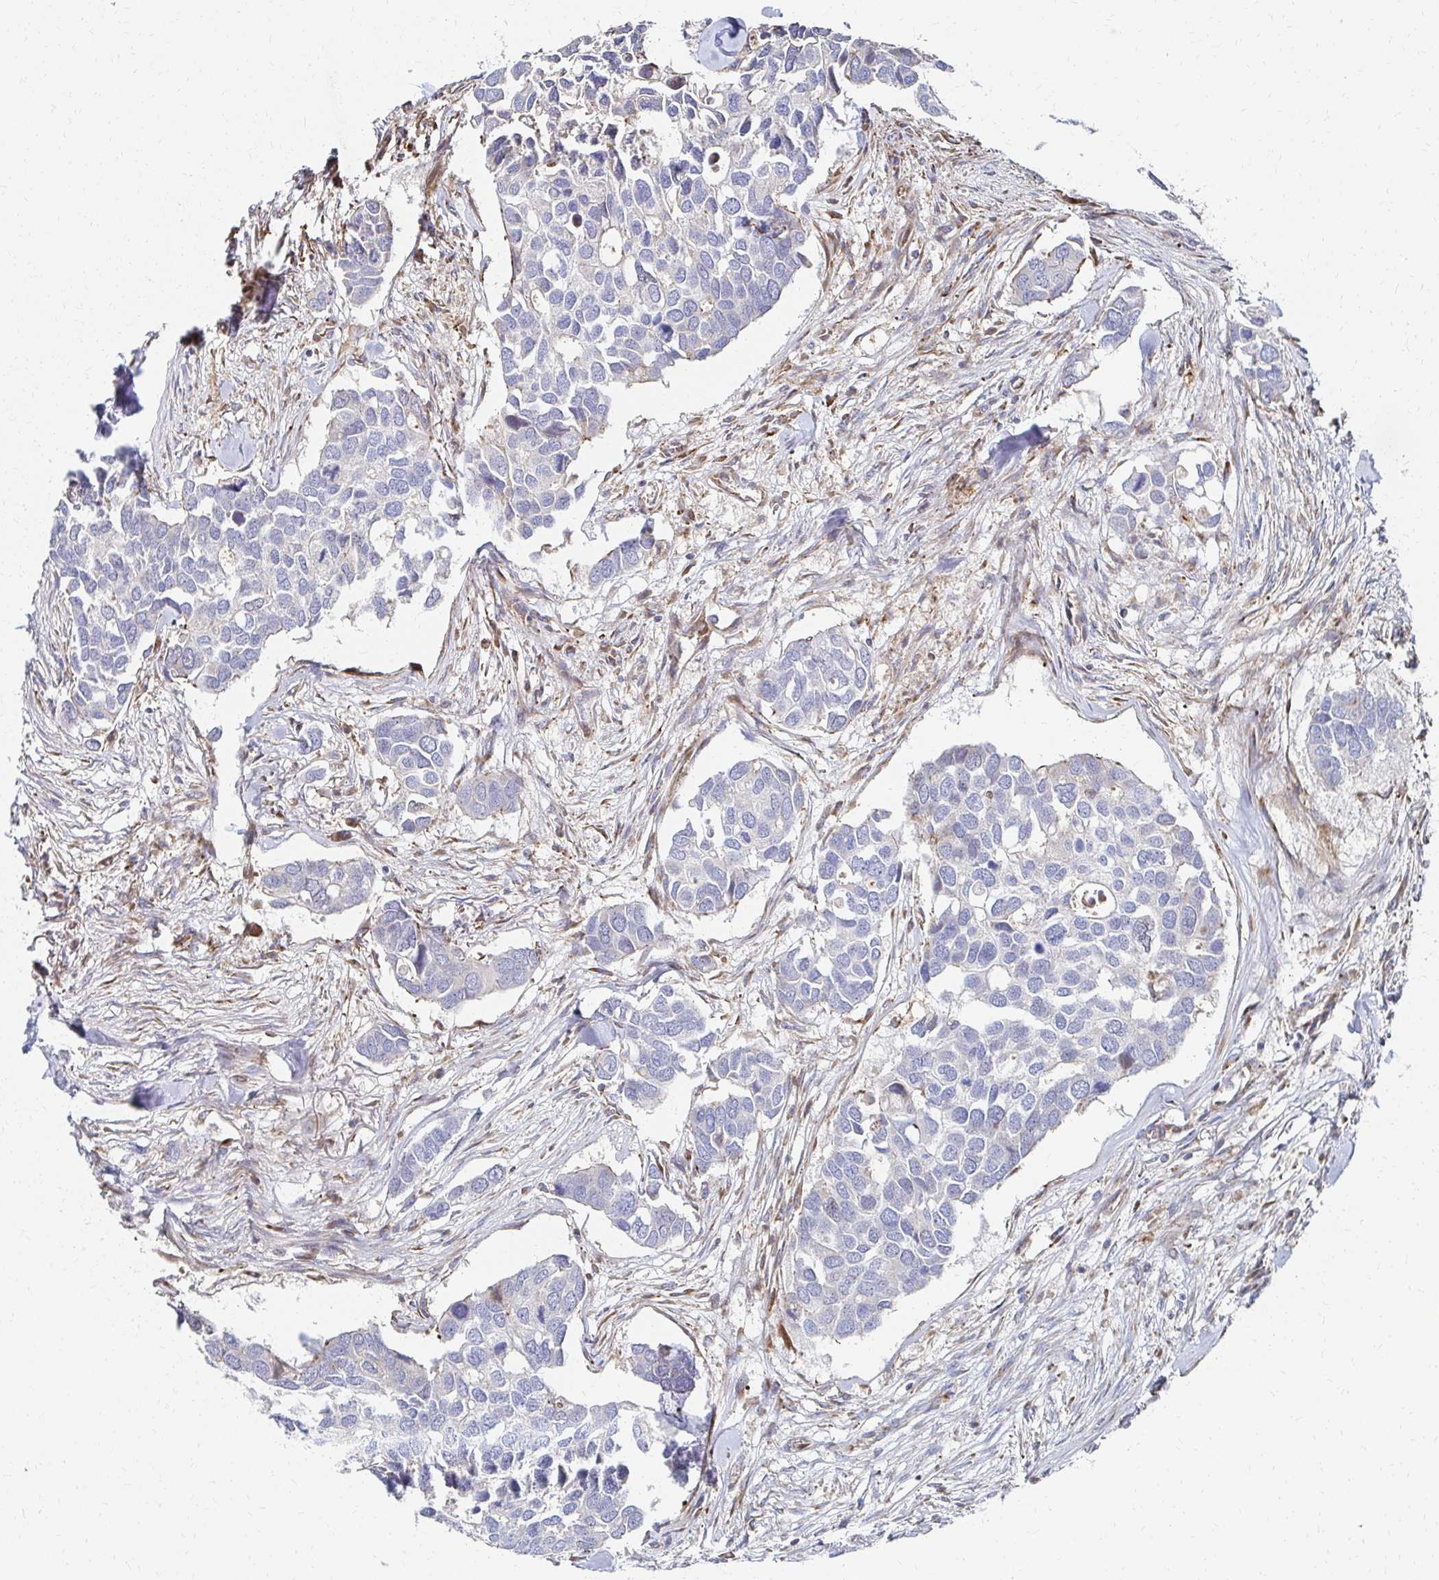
{"staining": {"intensity": "negative", "quantity": "none", "location": "none"}, "tissue": "breast cancer", "cell_type": "Tumor cells", "image_type": "cancer", "snomed": [{"axis": "morphology", "description": "Duct carcinoma"}, {"axis": "topography", "description": "Breast"}], "caption": "The photomicrograph demonstrates no significant staining in tumor cells of breast cancer (intraductal carcinoma). (Stains: DAB (3,3'-diaminobenzidine) immunohistochemistry with hematoxylin counter stain, Microscopy: brightfield microscopy at high magnification).", "gene": "MAN1A1", "patient": {"sex": "female", "age": 83}}